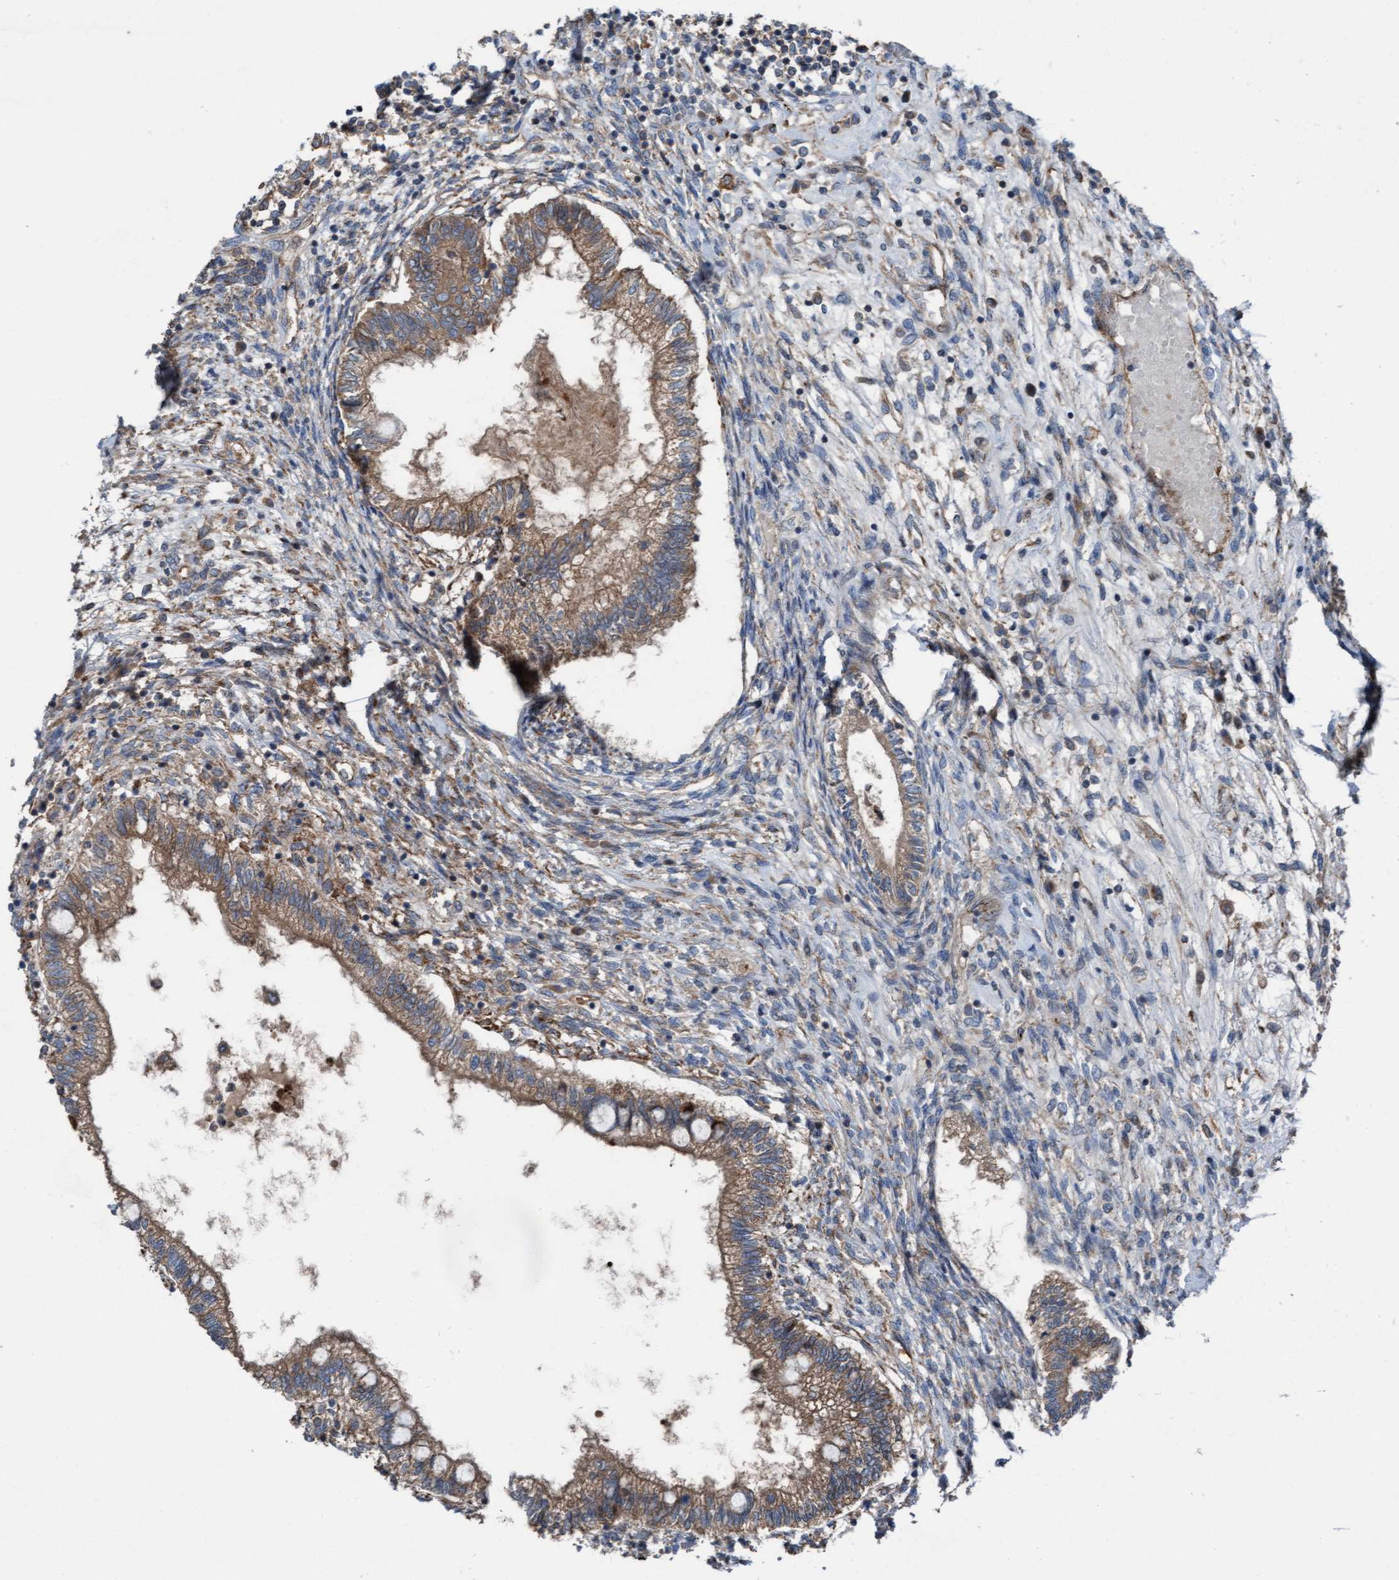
{"staining": {"intensity": "moderate", "quantity": ">75%", "location": "cytoplasmic/membranous"}, "tissue": "testis cancer", "cell_type": "Tumor cells", "image_type": "cancer", "snomed": [{"axis": "morphology", "description": "Seminoma, NOS"}, {"axis": "topography", "description": "Testis"}], "caption": "The image reveals staining of seminoma (testis), revealing moderate cytoplasmic/membranous protein staining (brown color) within tumor cells. (IHC, brightfield microscopy, high magnification).", "gene": "KLHL26", "patient": {"sex": "male", "age": 28}}